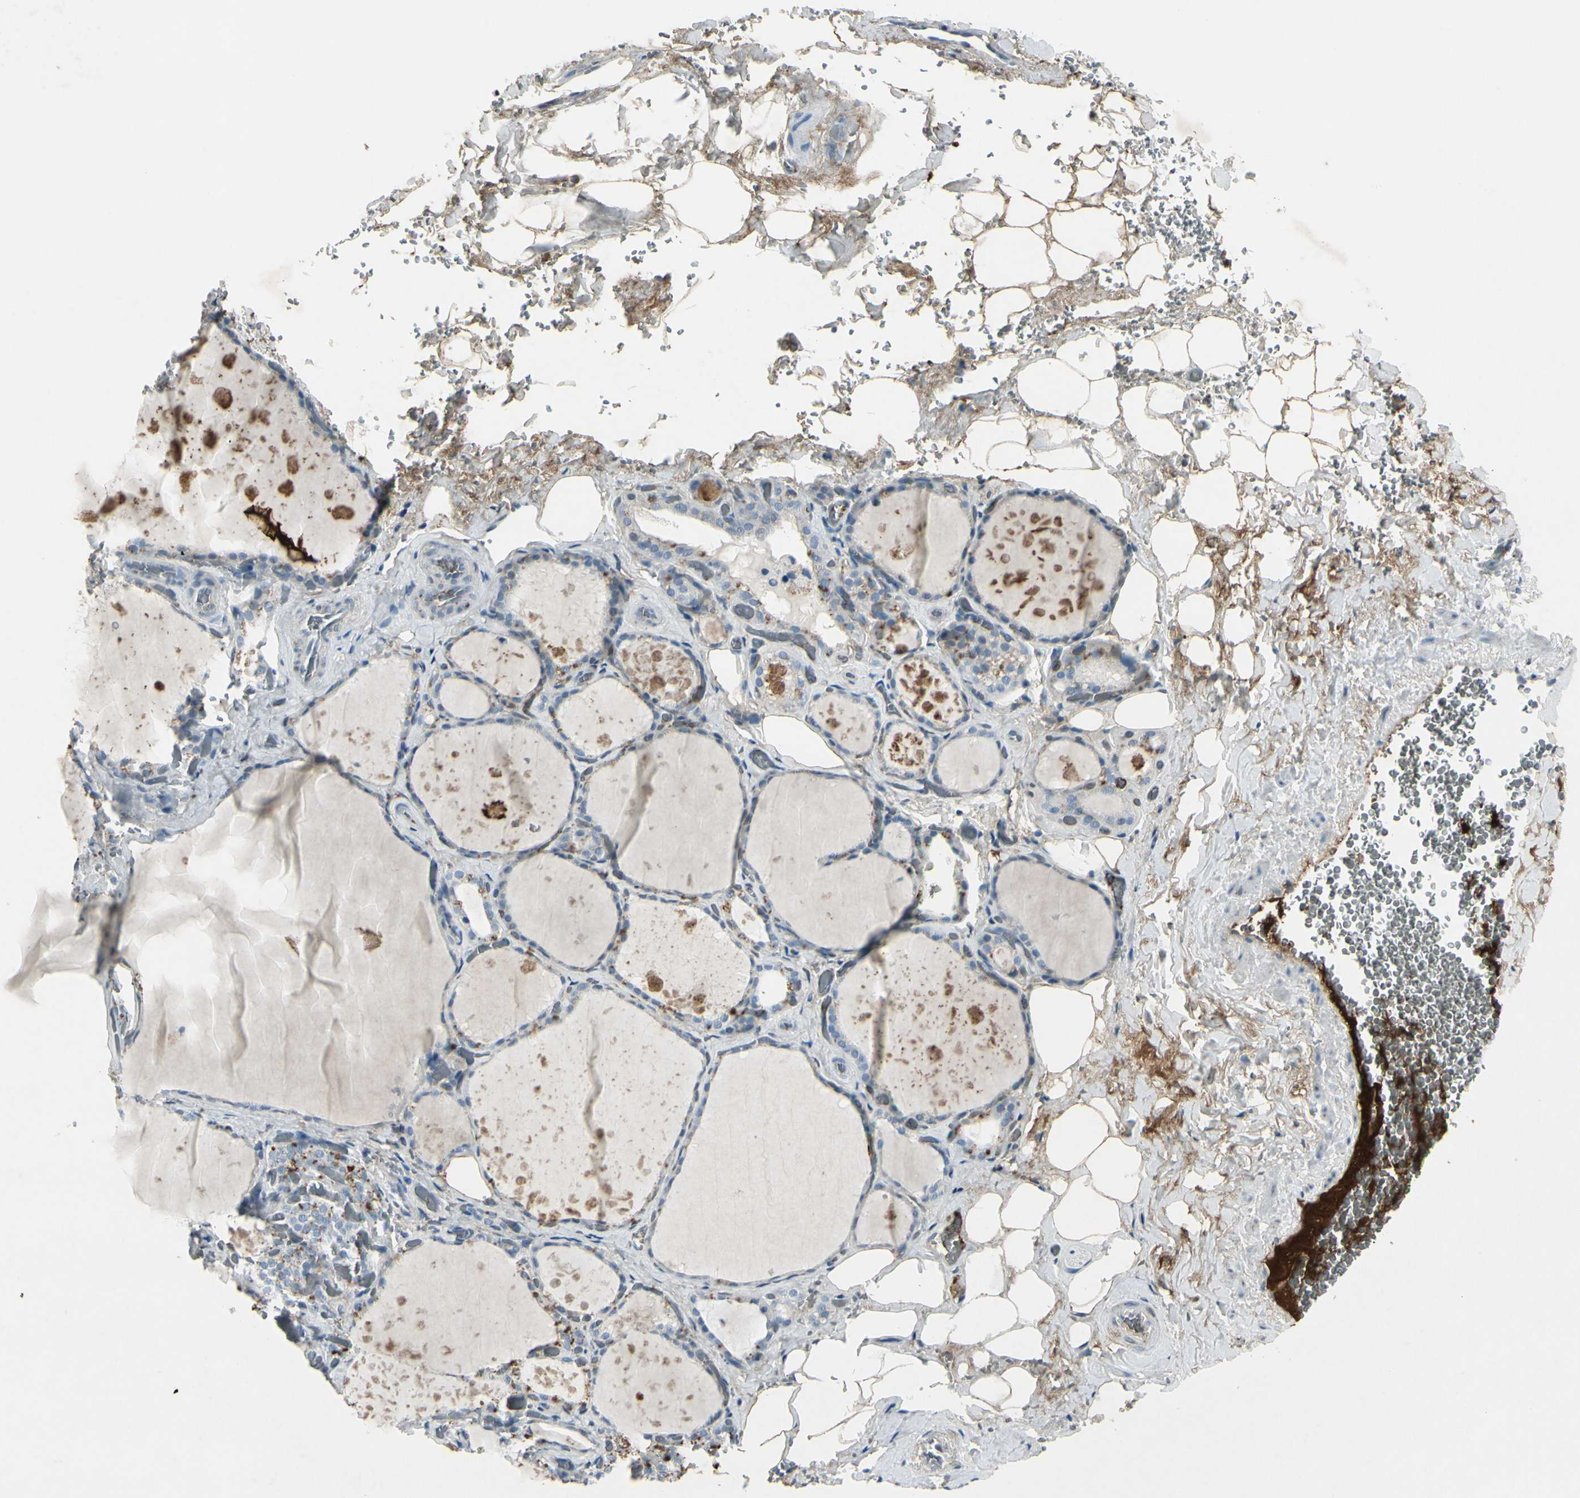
{"staining": {"intensity": "moderate", "quantity": "<25%", "location": "cytoplasmic/membranous"}, "tissue": "thyroid gland", "cell_type": "Glandular cells", "image_type": "normal", "snomed": [{"axis": "morphology", "description": "Normal tissue, NOS"}, {"axis": "topography", "description": "Thyroid gland"}], "caption": "Human thyroid gland stained with a brown dye reveals moderate cytoplasmic/membranous positive staining in about <25% of glandular cells.", "gene": "IGHM", "patient": {"sex": "male", "age": 61}}